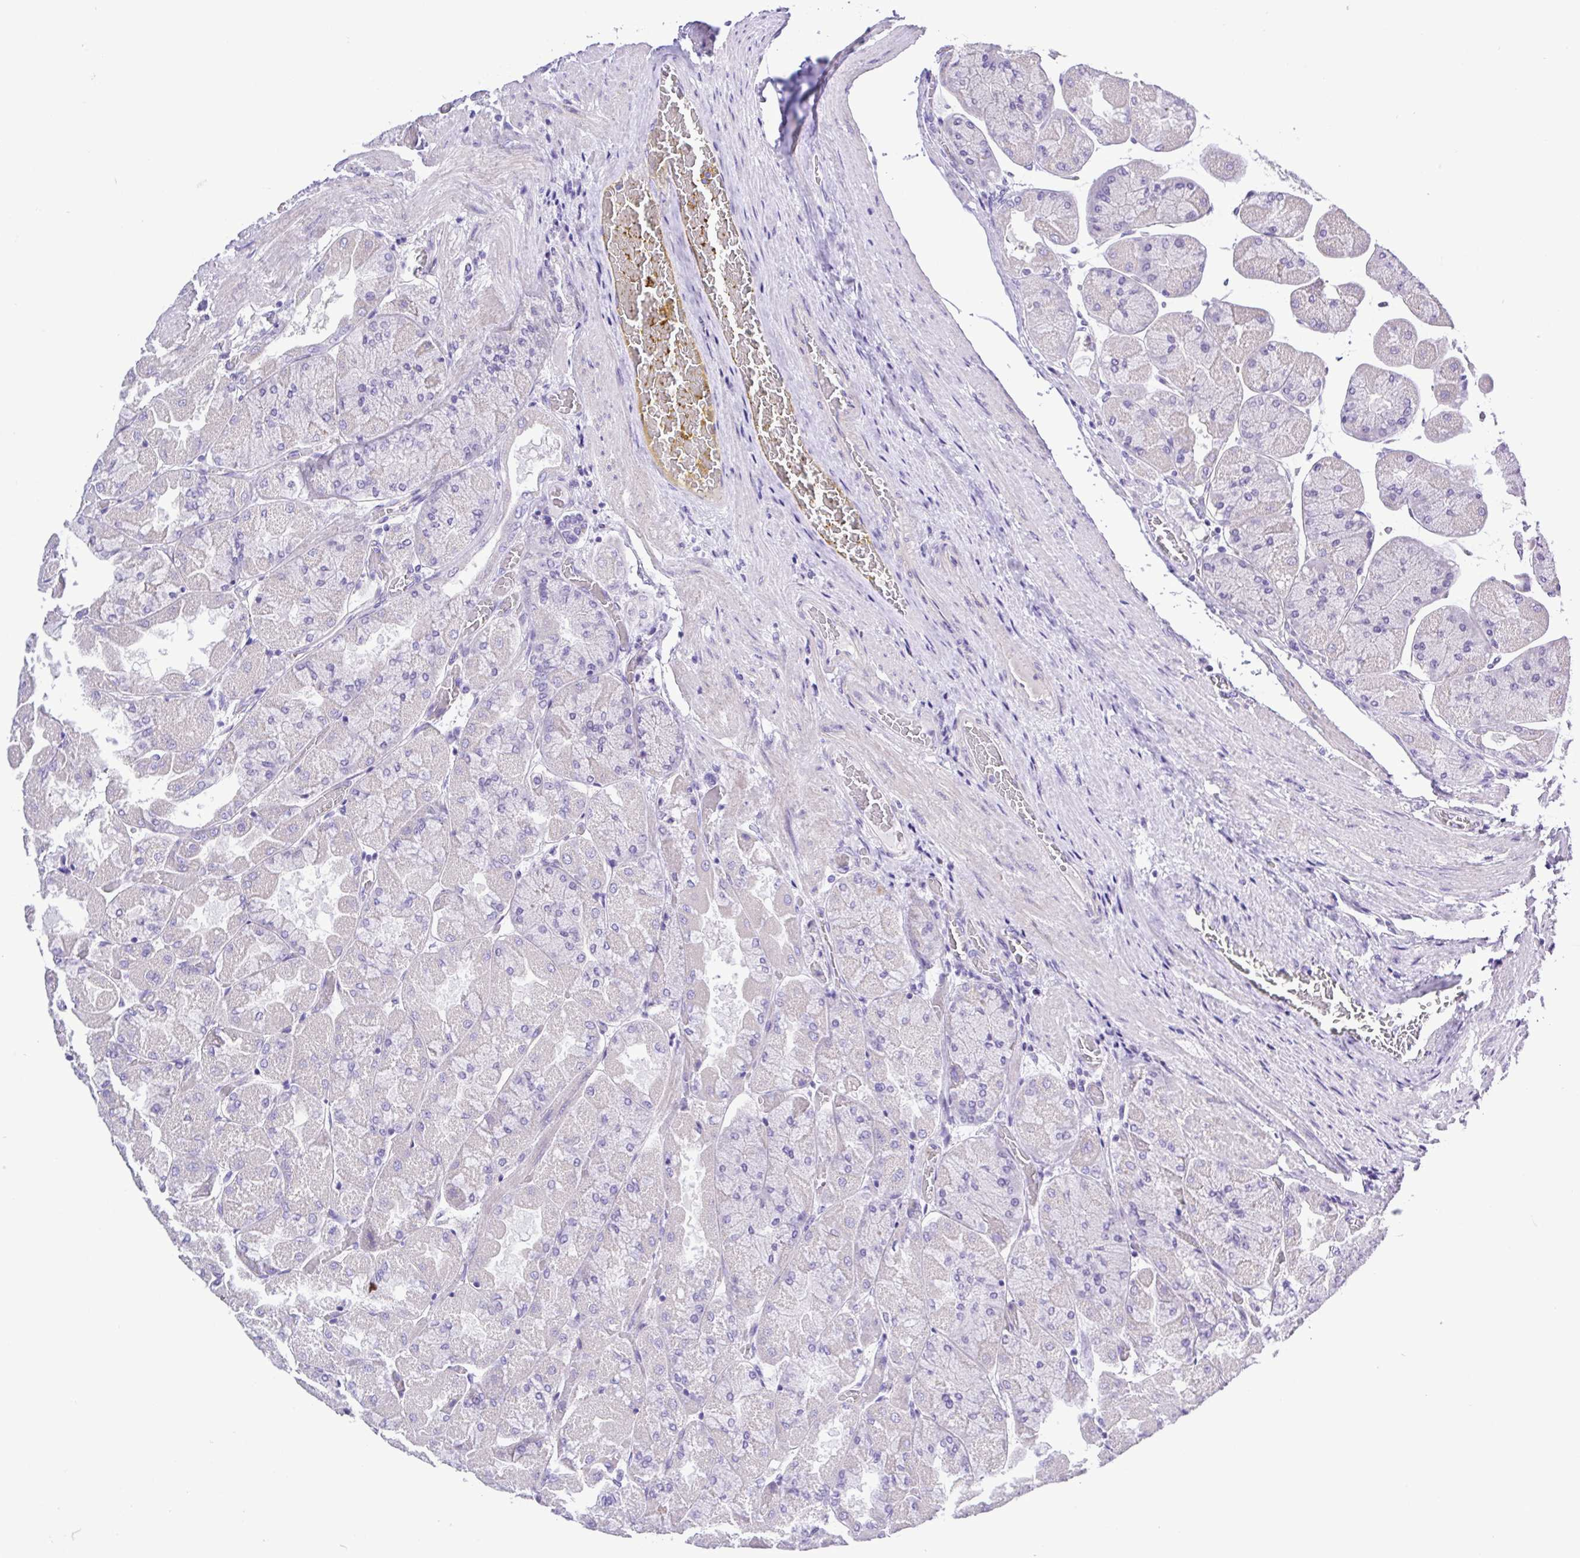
{"staining": {"intensity": "negative", "quantity": "none", "location": "none"}, "tissue": "stomach", "cell_type": "Glandular cells", "image_type": "normal", "snomed": [{"axis": "morphology", "description": "Normal tissue, NOS"}, {"axis": "topography", "description": "Stomach"}], "caption": "The photomicrograph demonstrates no significant staining in glandular cells of stomach.", "gene": "GABBR2", "patient": {"sex": "female", "age": 61}}